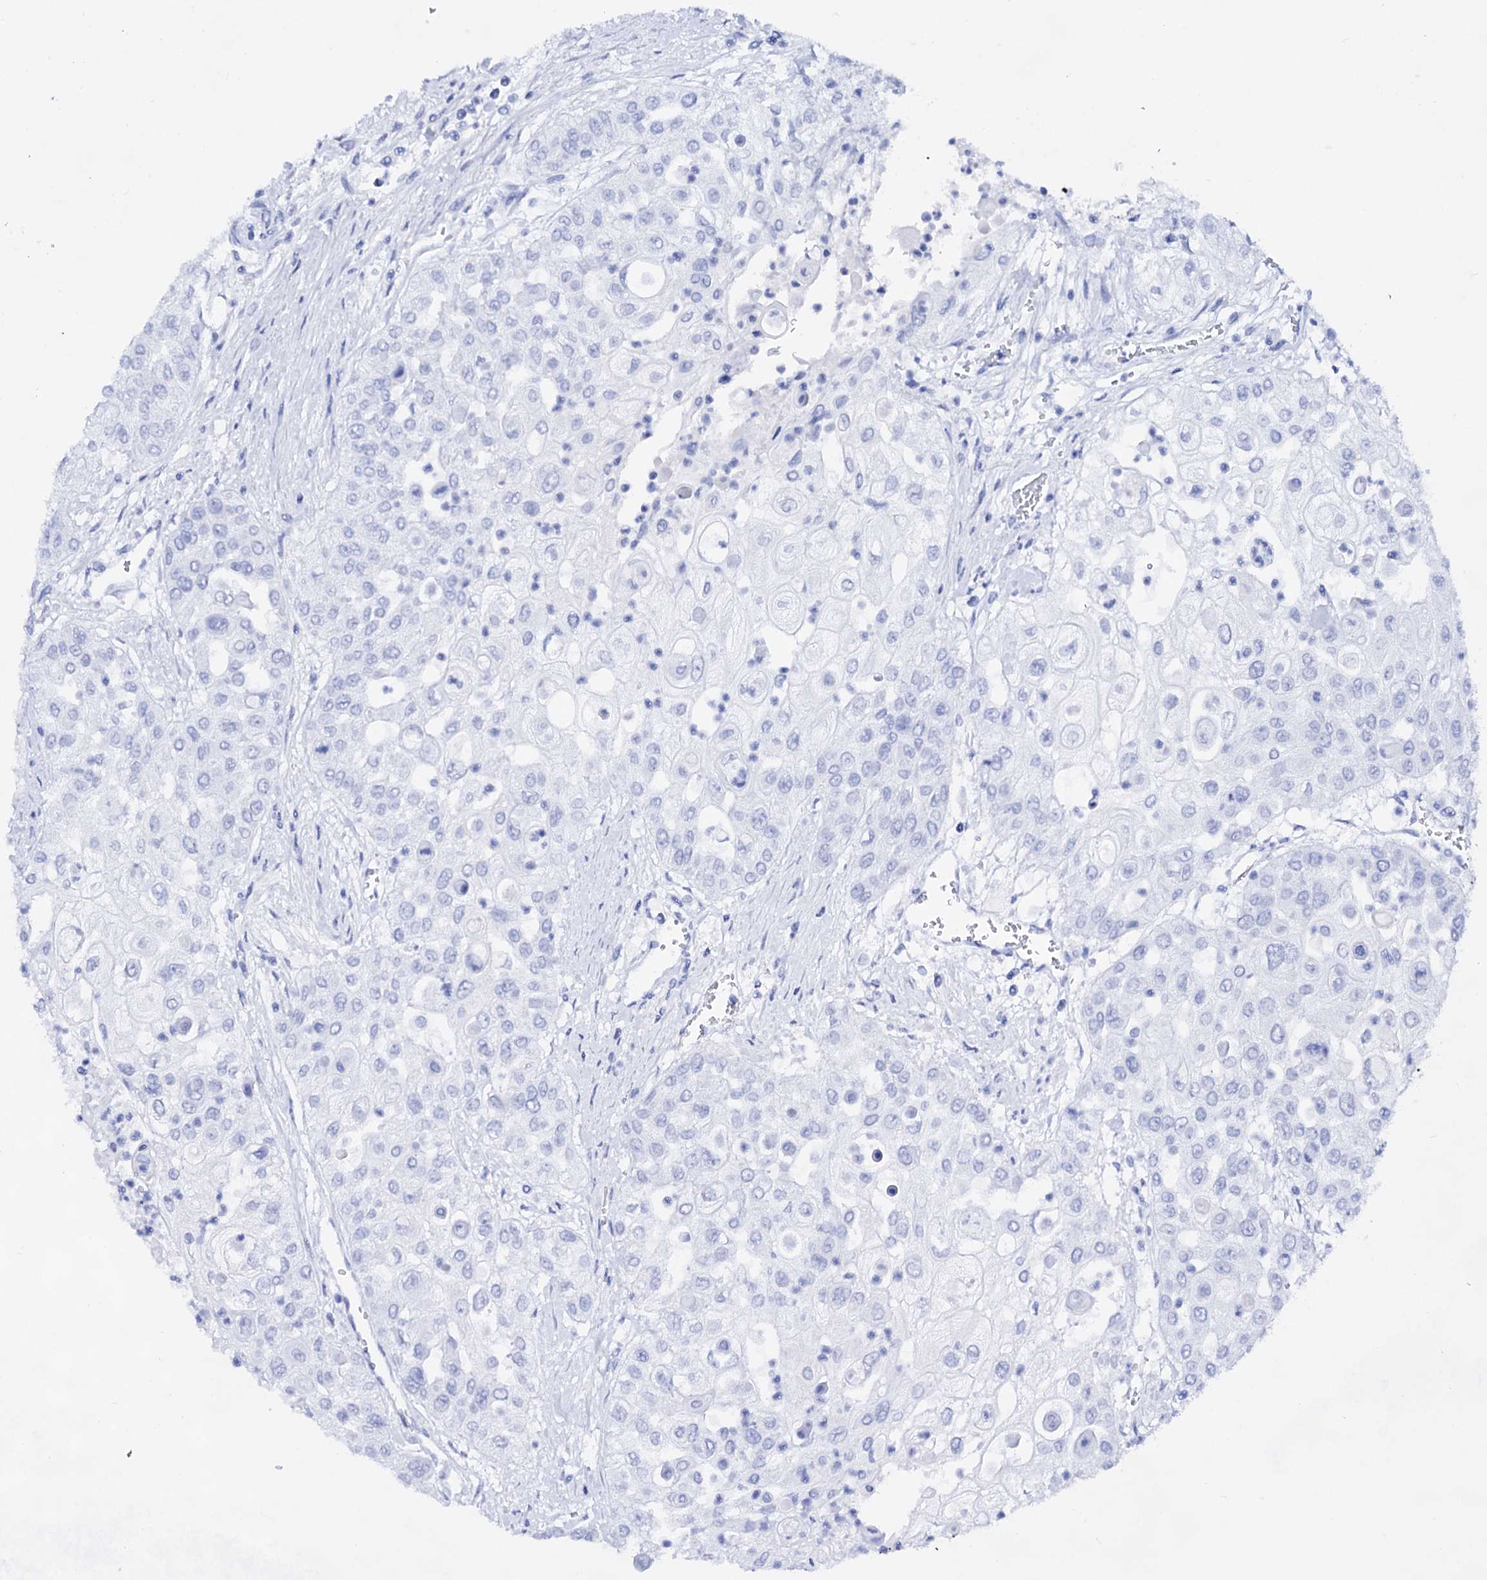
{"staining": {"intensity": "negative", "quantity": "none", "location": "none"}, "tissue": "urothelial cancer", "cell_type": "Tumor cells", "image_type": "cancer", "snomed": [{"axis": "morphology", "description": "Urothelial carcinoma, High grade"}, {"axis": "topography", "description": "Urinary bladder"}], "caption": "High-grade urothelial carcinoma stained for a protein using IHC displays no staining tumor cells.", "gene": "PLIN1", "patient": {"sex": "female", "age": 79}}